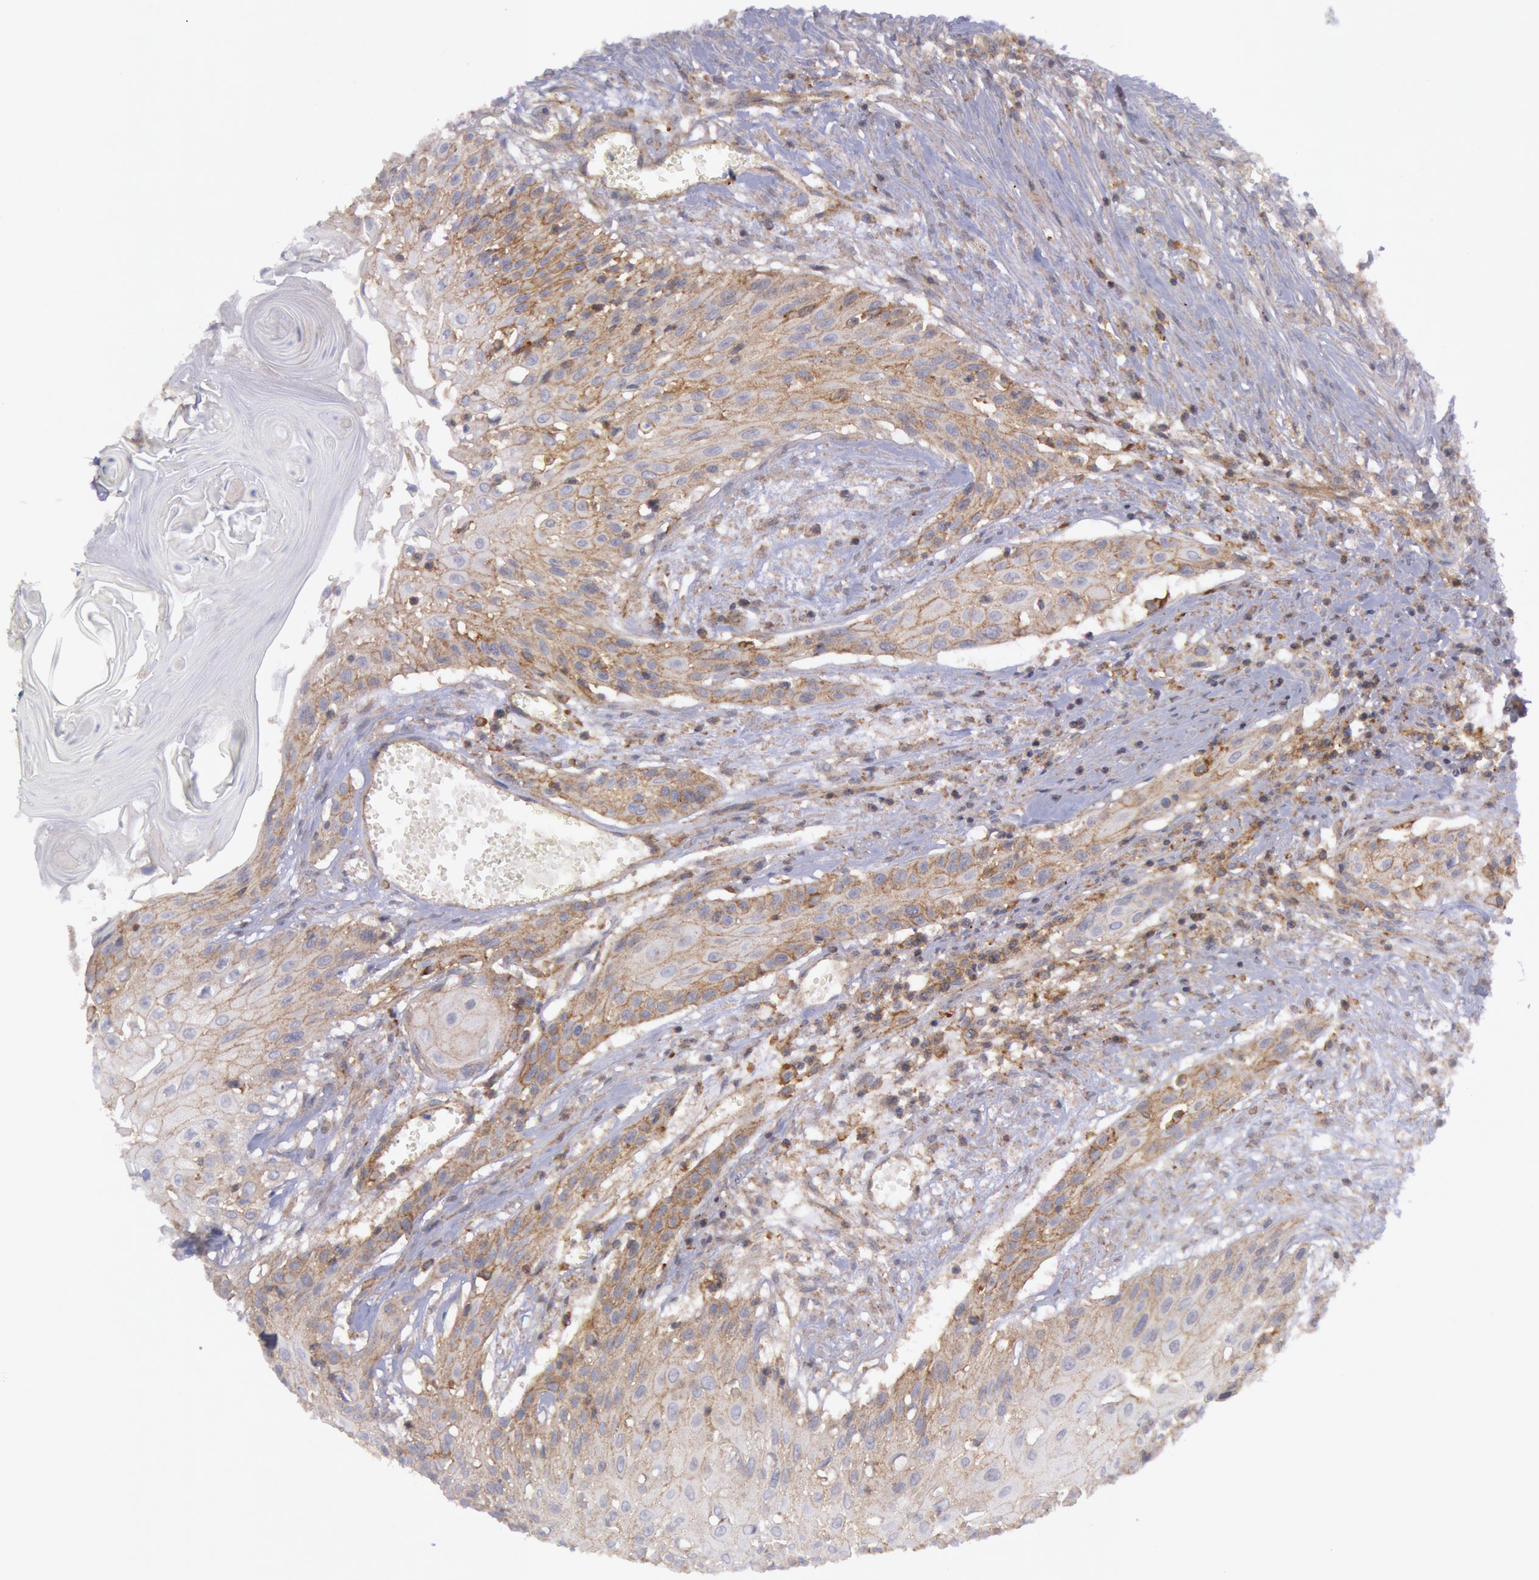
{"staining": {"intensity": "moderate", "quantity": ">75%", "location": "cytoplasmic/membranous"}, "tissue": "head and neck cancer", "cell_type": "Tumor cells", "image_type": "cancer", "snomed": [{"axis": "morphology", "description": "Squamous cell carcinoma, NOS"}, {"axis": "morphology", "description": "Squamous cell carcinoma, metastatic, NOS"}, {"axis": "topography", "description": "Lymph node"}, {"axis": "topography", "description": "Salivary gland"}, {"axis": "topography", "description": "Head-Neck"}], "caption": "Immunohistochemistry micrograph of human metastatic squamous cell carcinoma (head and neck) stained for a protein (brown), which exhibits medium levels of moderate cytoplasmic/membranous staining in about >75% of tumor cells.", "gene": "STX4", "patient": {"sex": "female", "age": 74}}